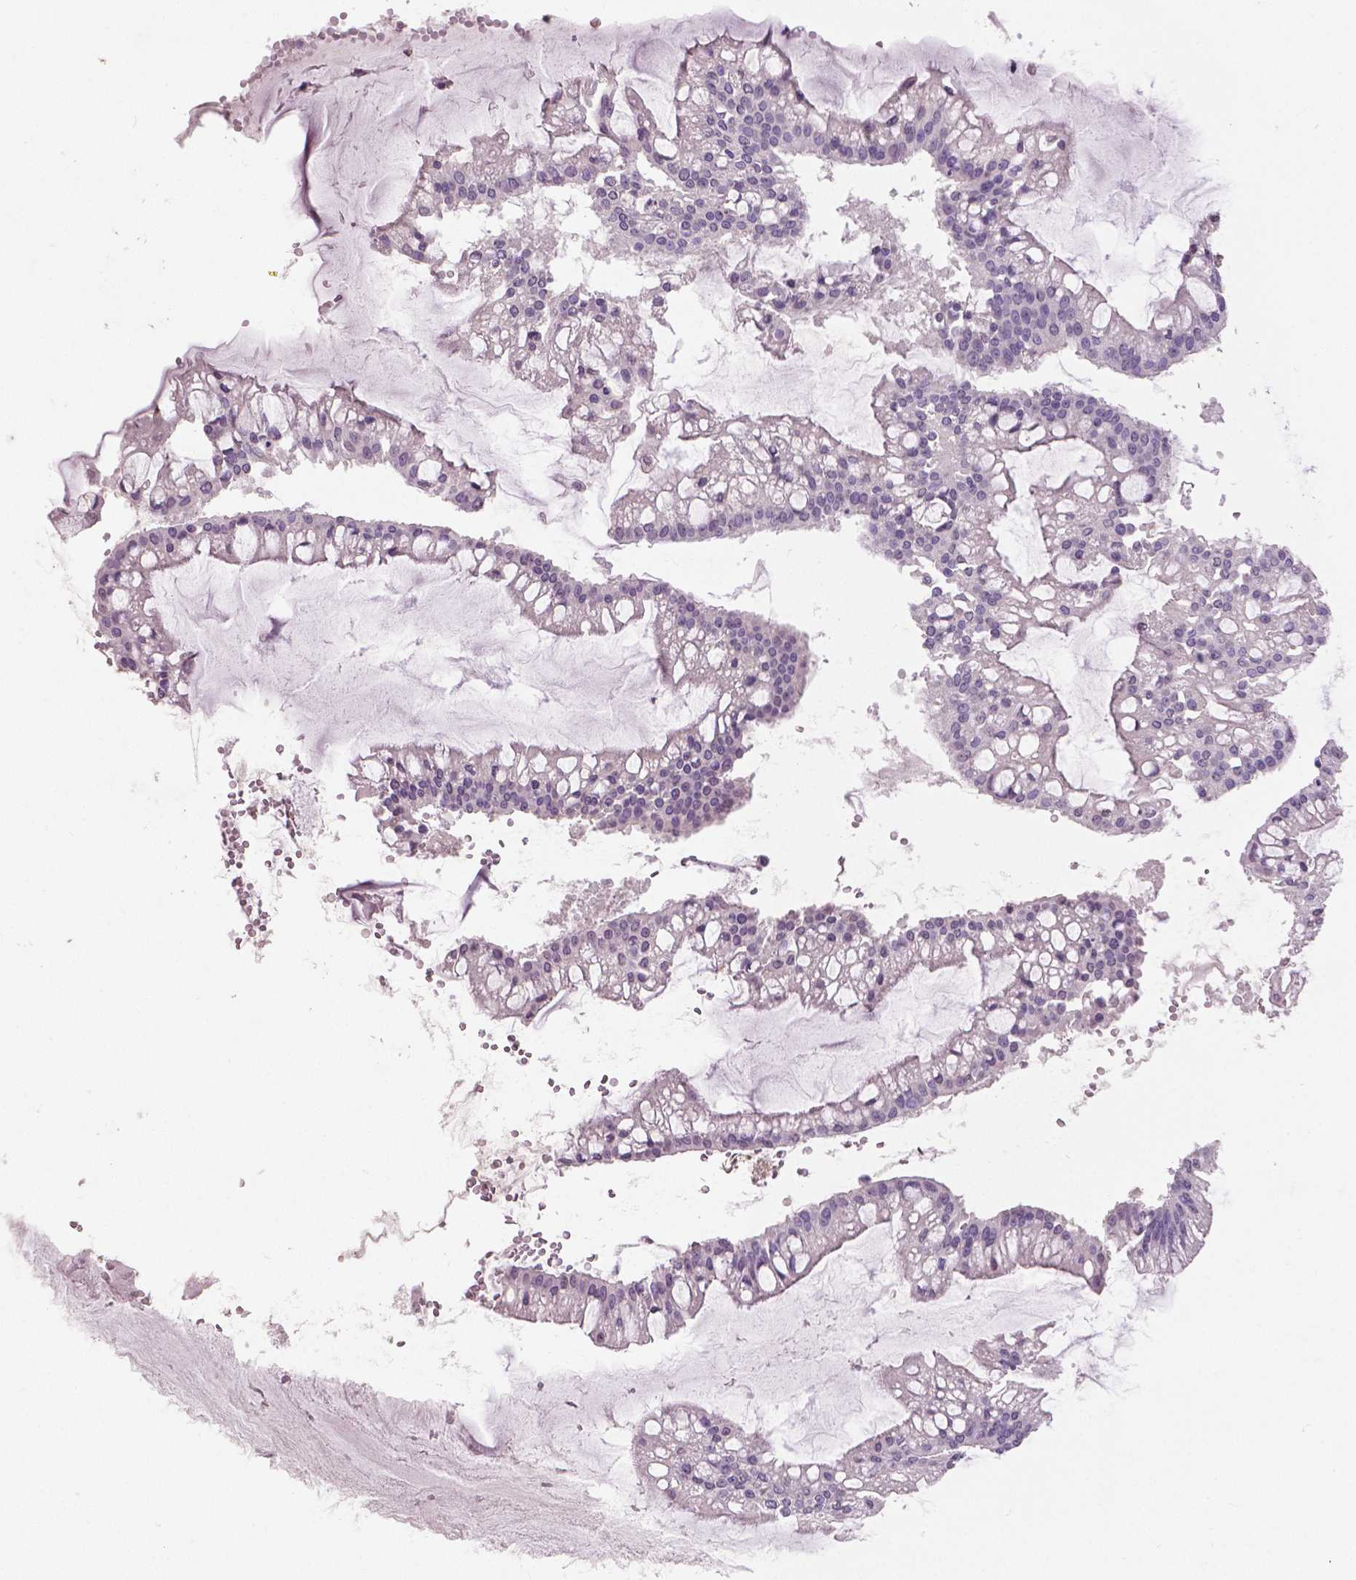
{"staining": {"intensity": "negative", "quantity": "none", "location": "none"}, "tissue": "ovarian cancer", "cell_type": "Tumor cells", "image_type": "cancer", "snomed": [{"axis": "morphology", "description": "Cystadenocarcinoma, mucinous, NOS"}, {"axis": "topography", "description": "Ovary"}], "caption": "DAB (3,3'-diaminobenzidine) immunohistochemical staining of ovarian cancer (mucinous cystadenocarcinoma) shows no significant expression in tumor cells.", "gene": "GRIN2A", "patient": {"sex": "female", "age": 73}}